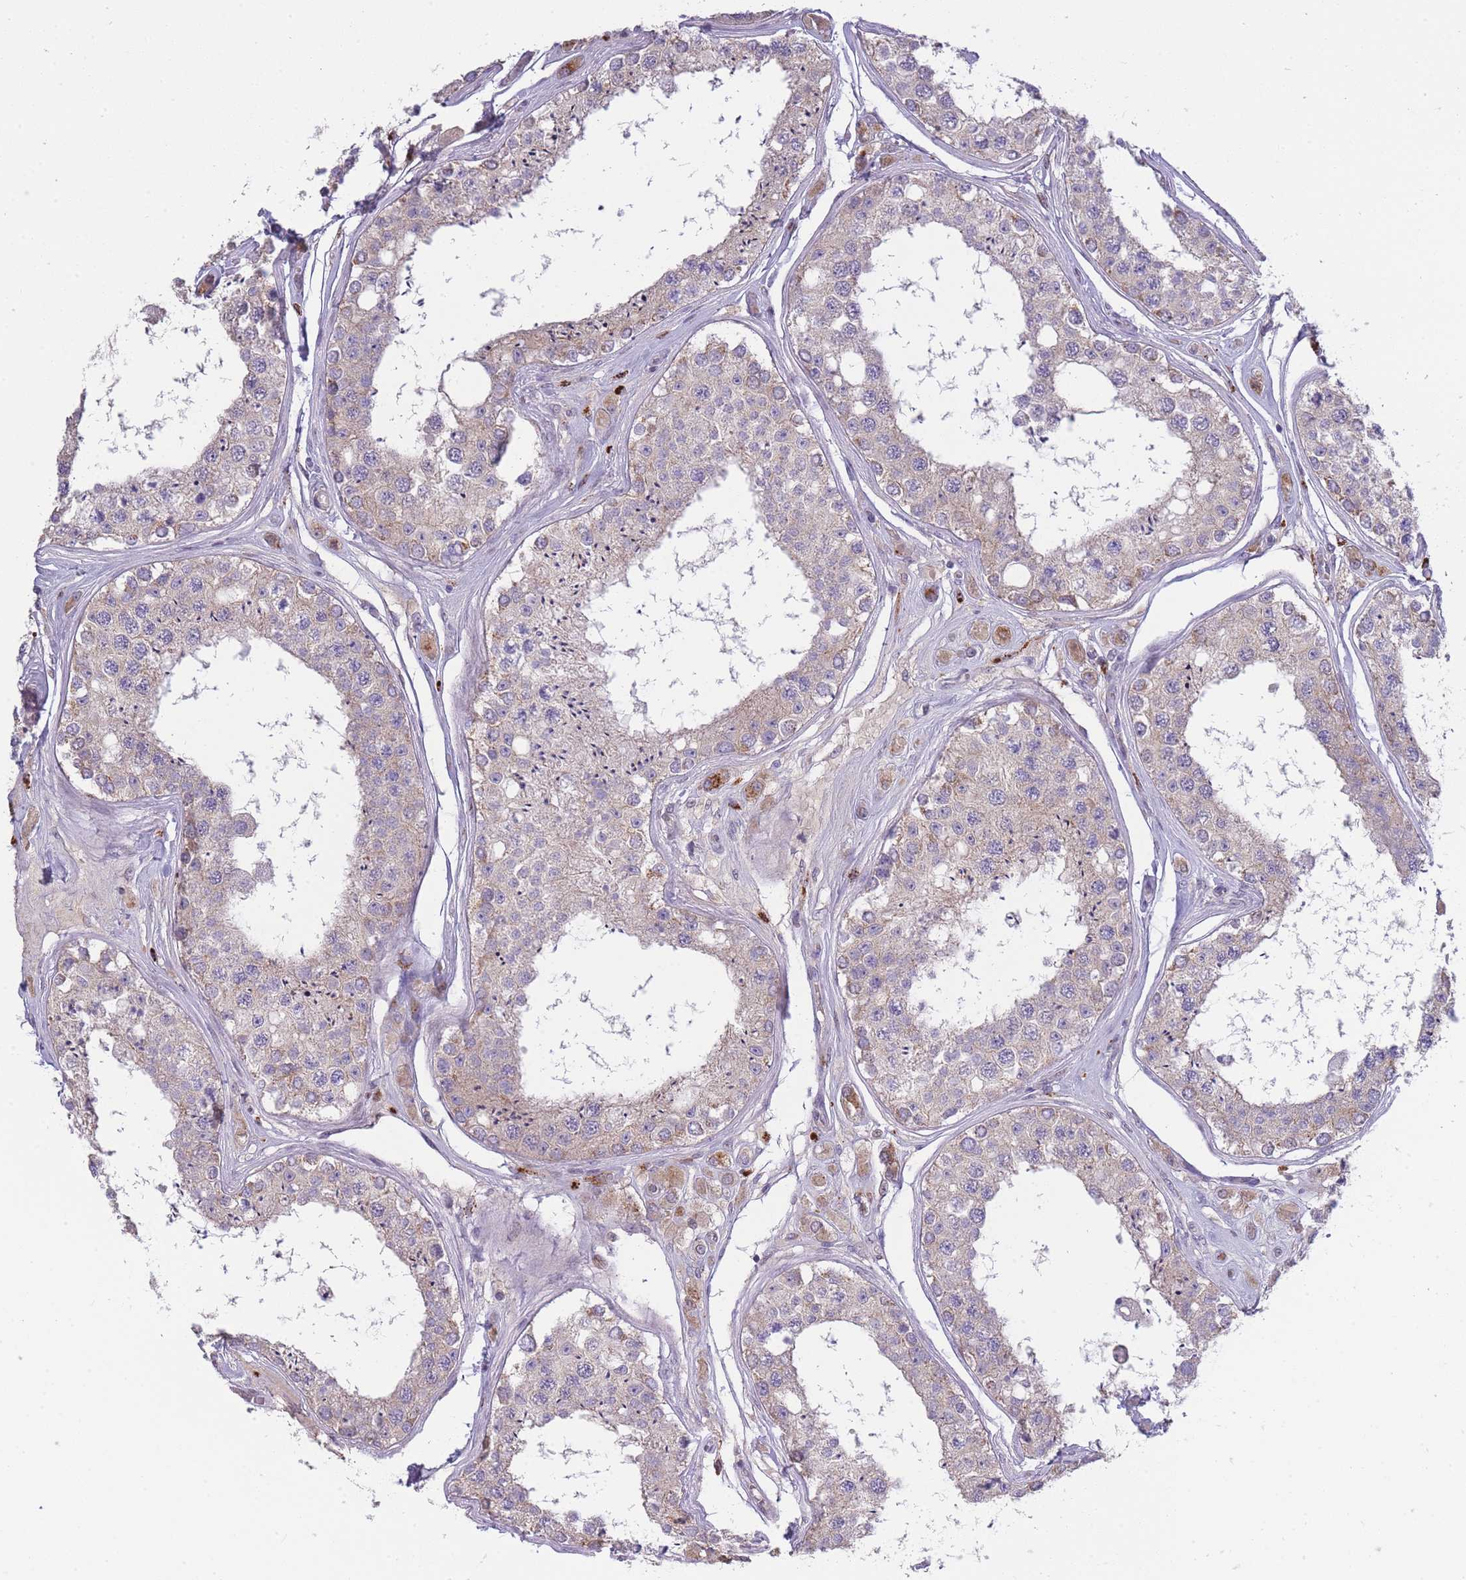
{"staining": {"intensity": "weak", "quantity": "25%-75%", "location": "cytoplasmic/membranous"}, "tissue": "testis", "cell_type": "Cells in seminiferous ducts", "image_type": "normal", "snomed": [{"axis": "morphology", "description": "Normal tissue, NOS"}, {"axis": "topography", "description": "Testis"}], "caption": "High-magnification brightfield microscopy of unremarkable testis stained with DAB (3,3'-diaminobenzidine) (brown) and counterstained with hematoxylin (blue). cells in seminiferous ducts exhibit weak cytoplasmic/membranous expression is seen in about25%-75% of cells.", "gene": "TRIM61", "patient": {"sex": "male", "age": 25}}